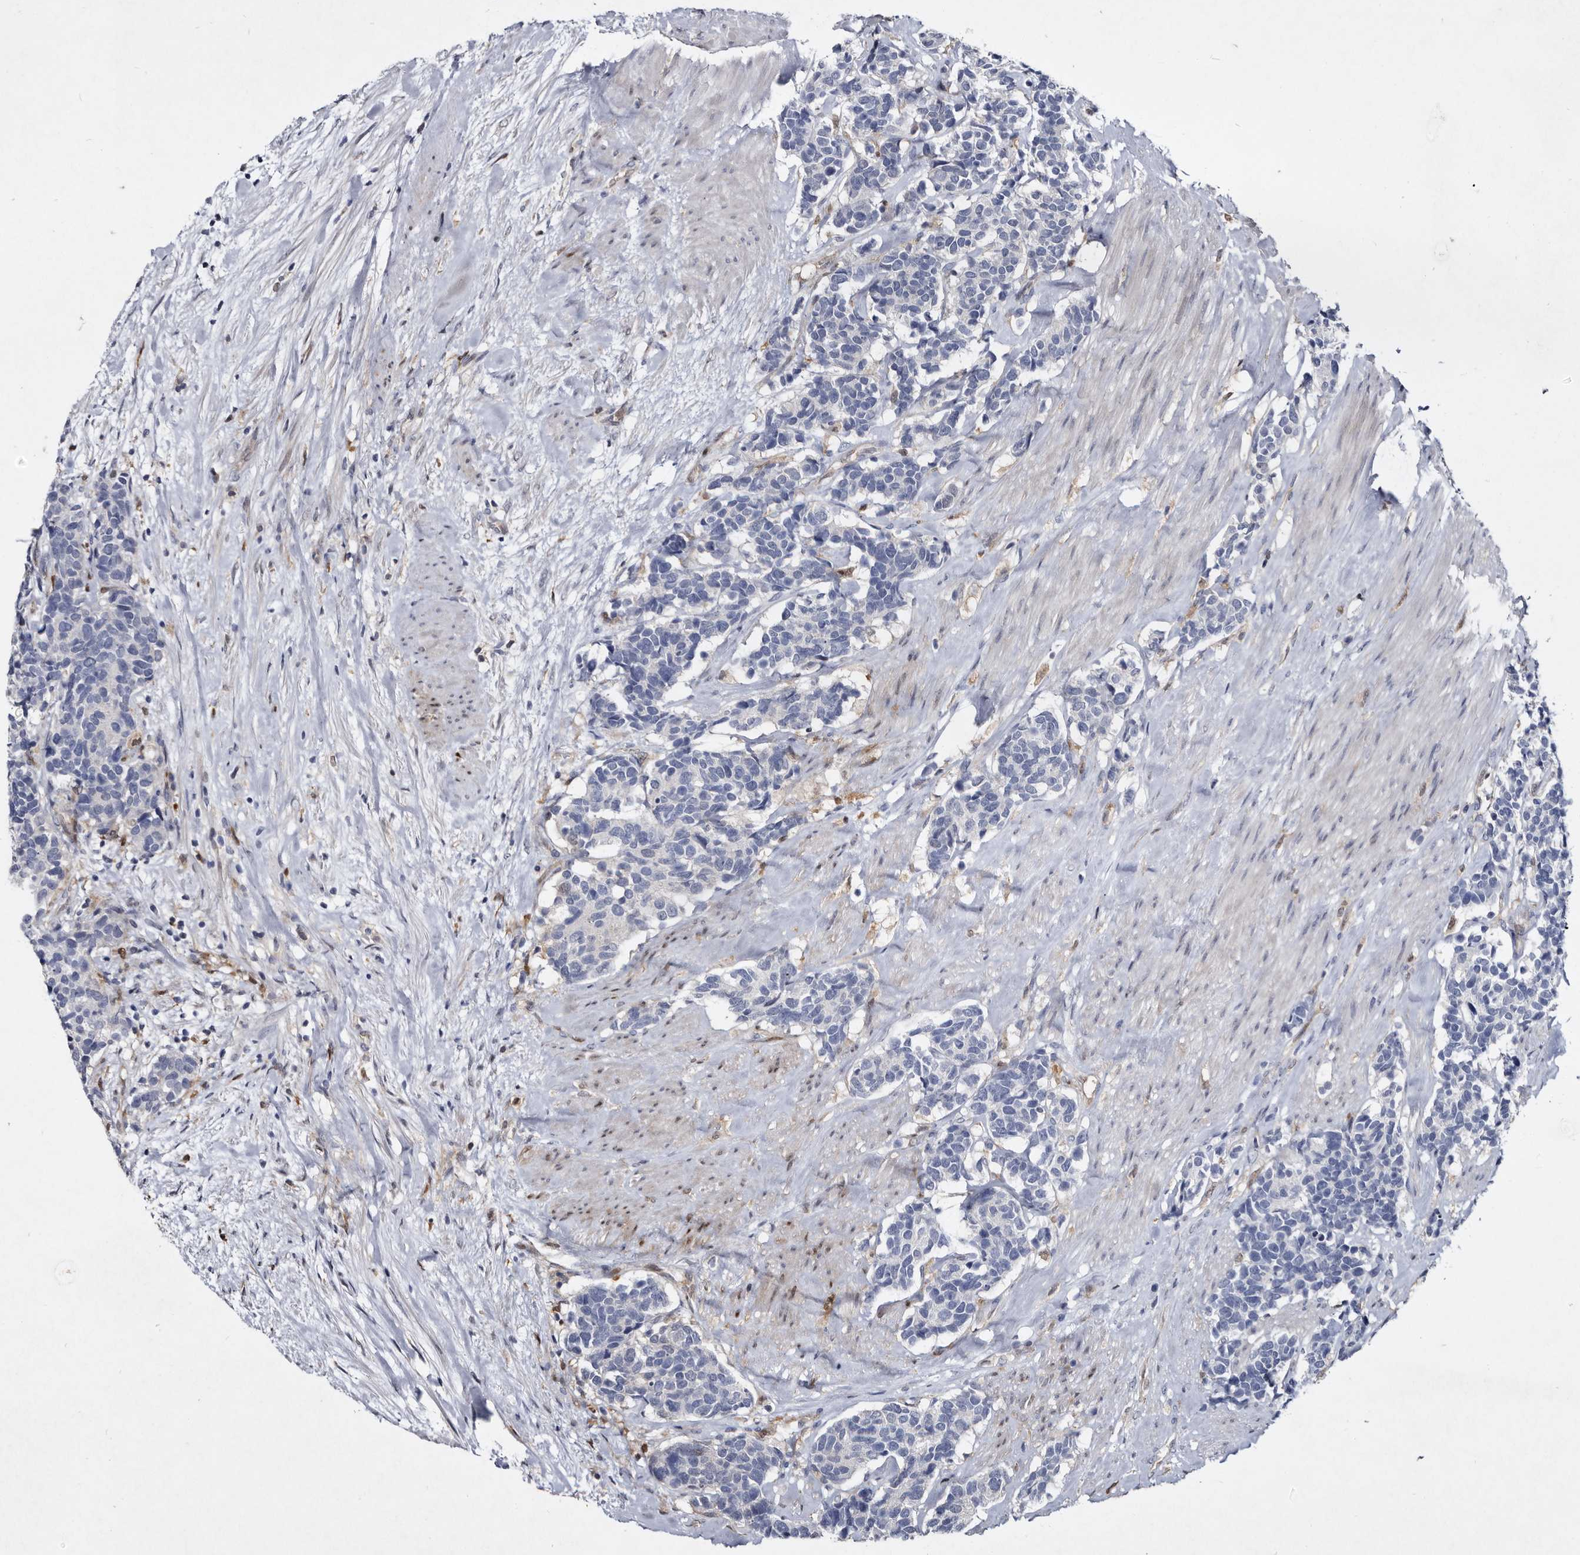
{"staining": {"intensity": "negative", "quantity": "none", "location": "none"}, "tissue": "carcinoid", "cell_type": "Tumor cells", "image_type": "cancer", "snomed": [{"axis": "morphology", "description": "Carcinoma, NOS"}, {"axis": "morphology", "description": "Carcinoid, malignant, NOS"}, {"axis": "topography", "description": "Urinary bladder"}], "caption": "This is an IHC photomicrograph of carcinoid (malignant). There is no staining in tumor cells.", "gene": "SERPINB8", "patient": {"sex": "male", "age": 57}}